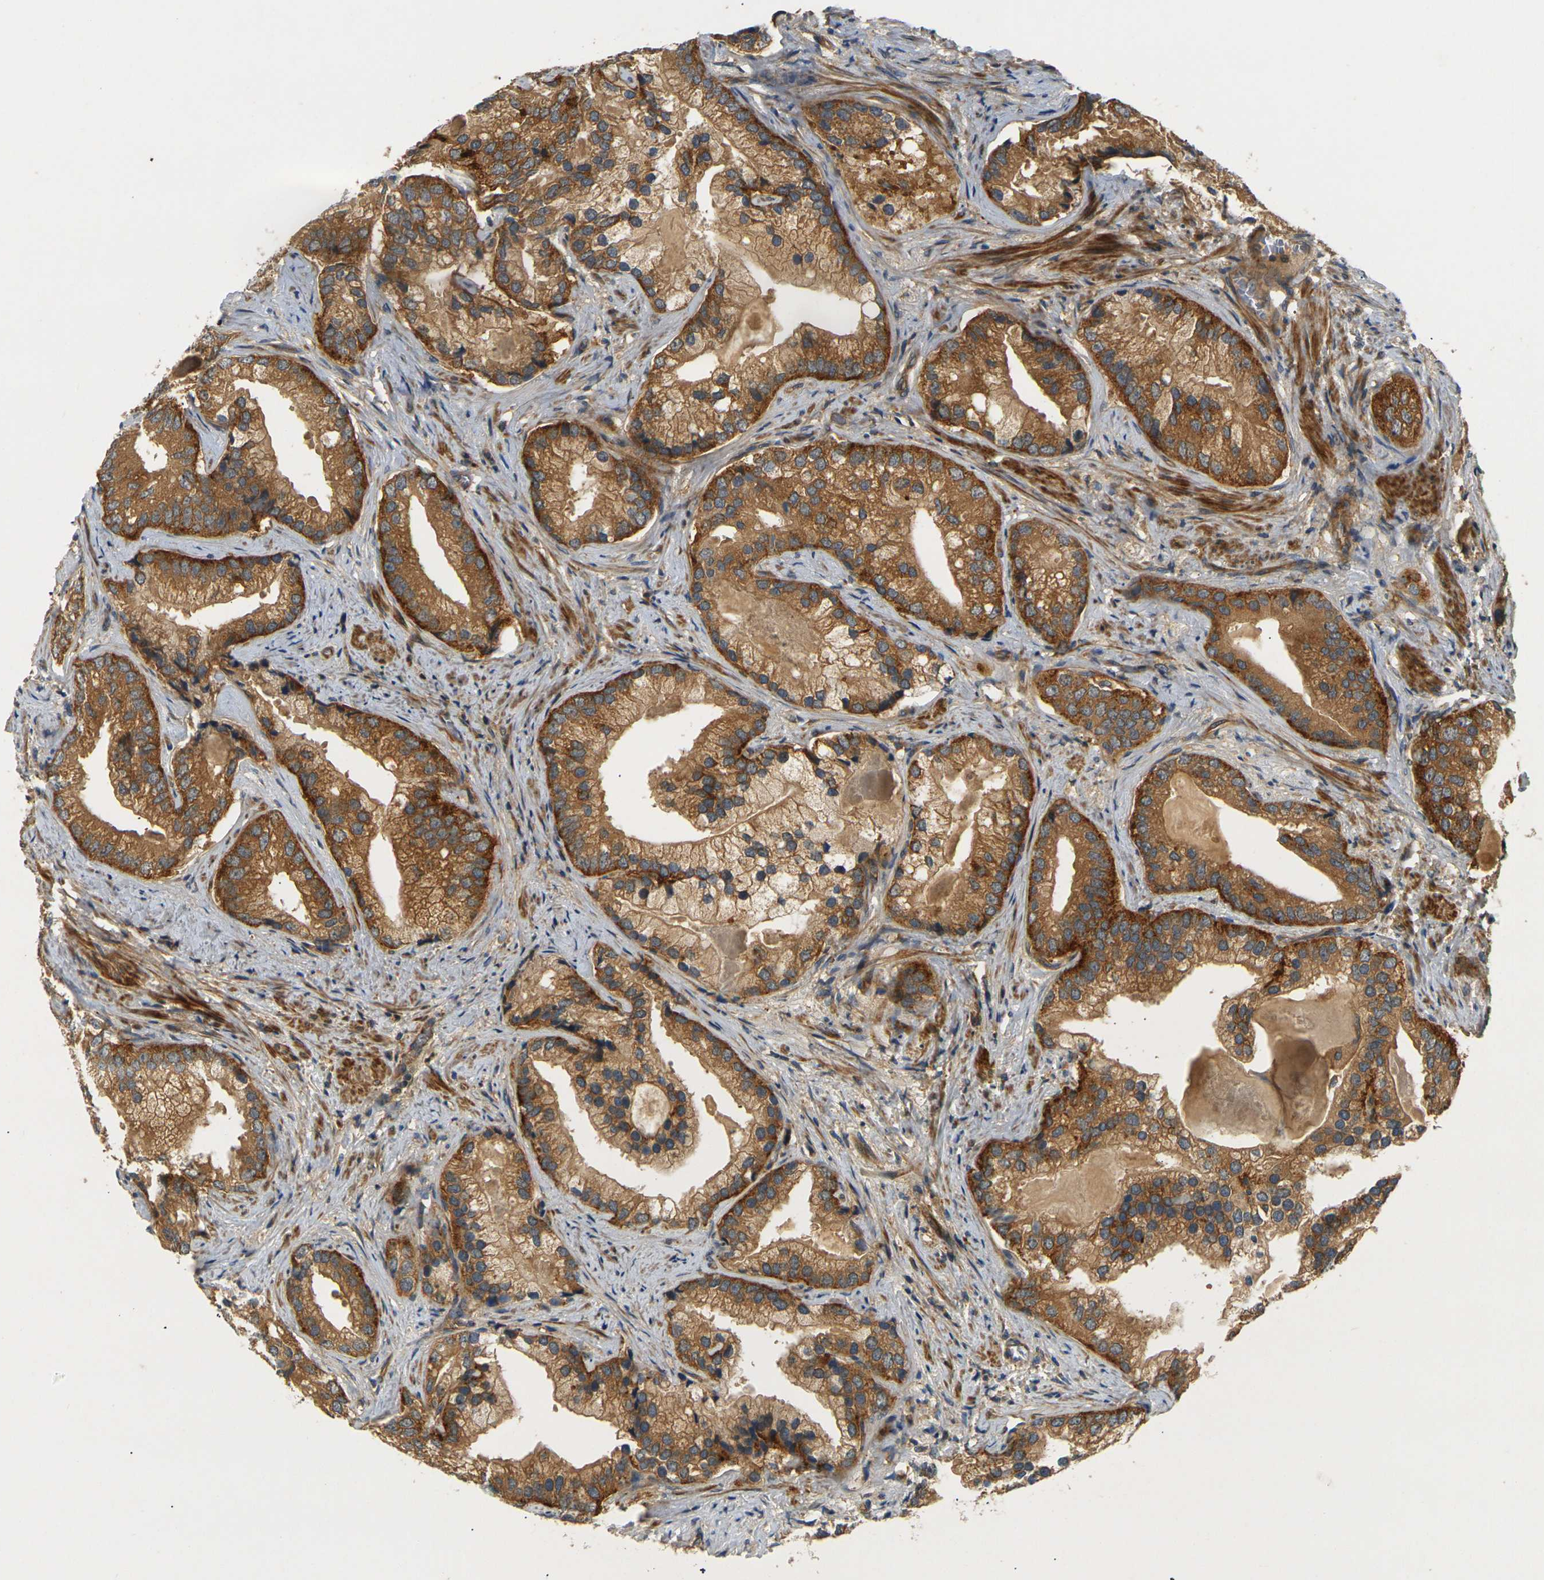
{"staining": {"intensity": "strong", "quantity": ">75%", "location": "cytoplasmic/membranous"}, "tissue": "prostate cancer", "cell_type": "Tumor cells", "image_type": "cancer", "snomed": [{"axis": "morphology", "description": "Adenocarcinoma, Low grade"}, {"axis": "topography", "description": "Prostate"}], "caption": "This is a micrograph of immunohistochemistry (IHC) staining of prostate adenocarcinoma (low-grade), which shows strong positivity in the cytoplasmic/membranous of tumor cells.", "gene": "LRCH3", "patient": {"sex": "male", "age": 71}}